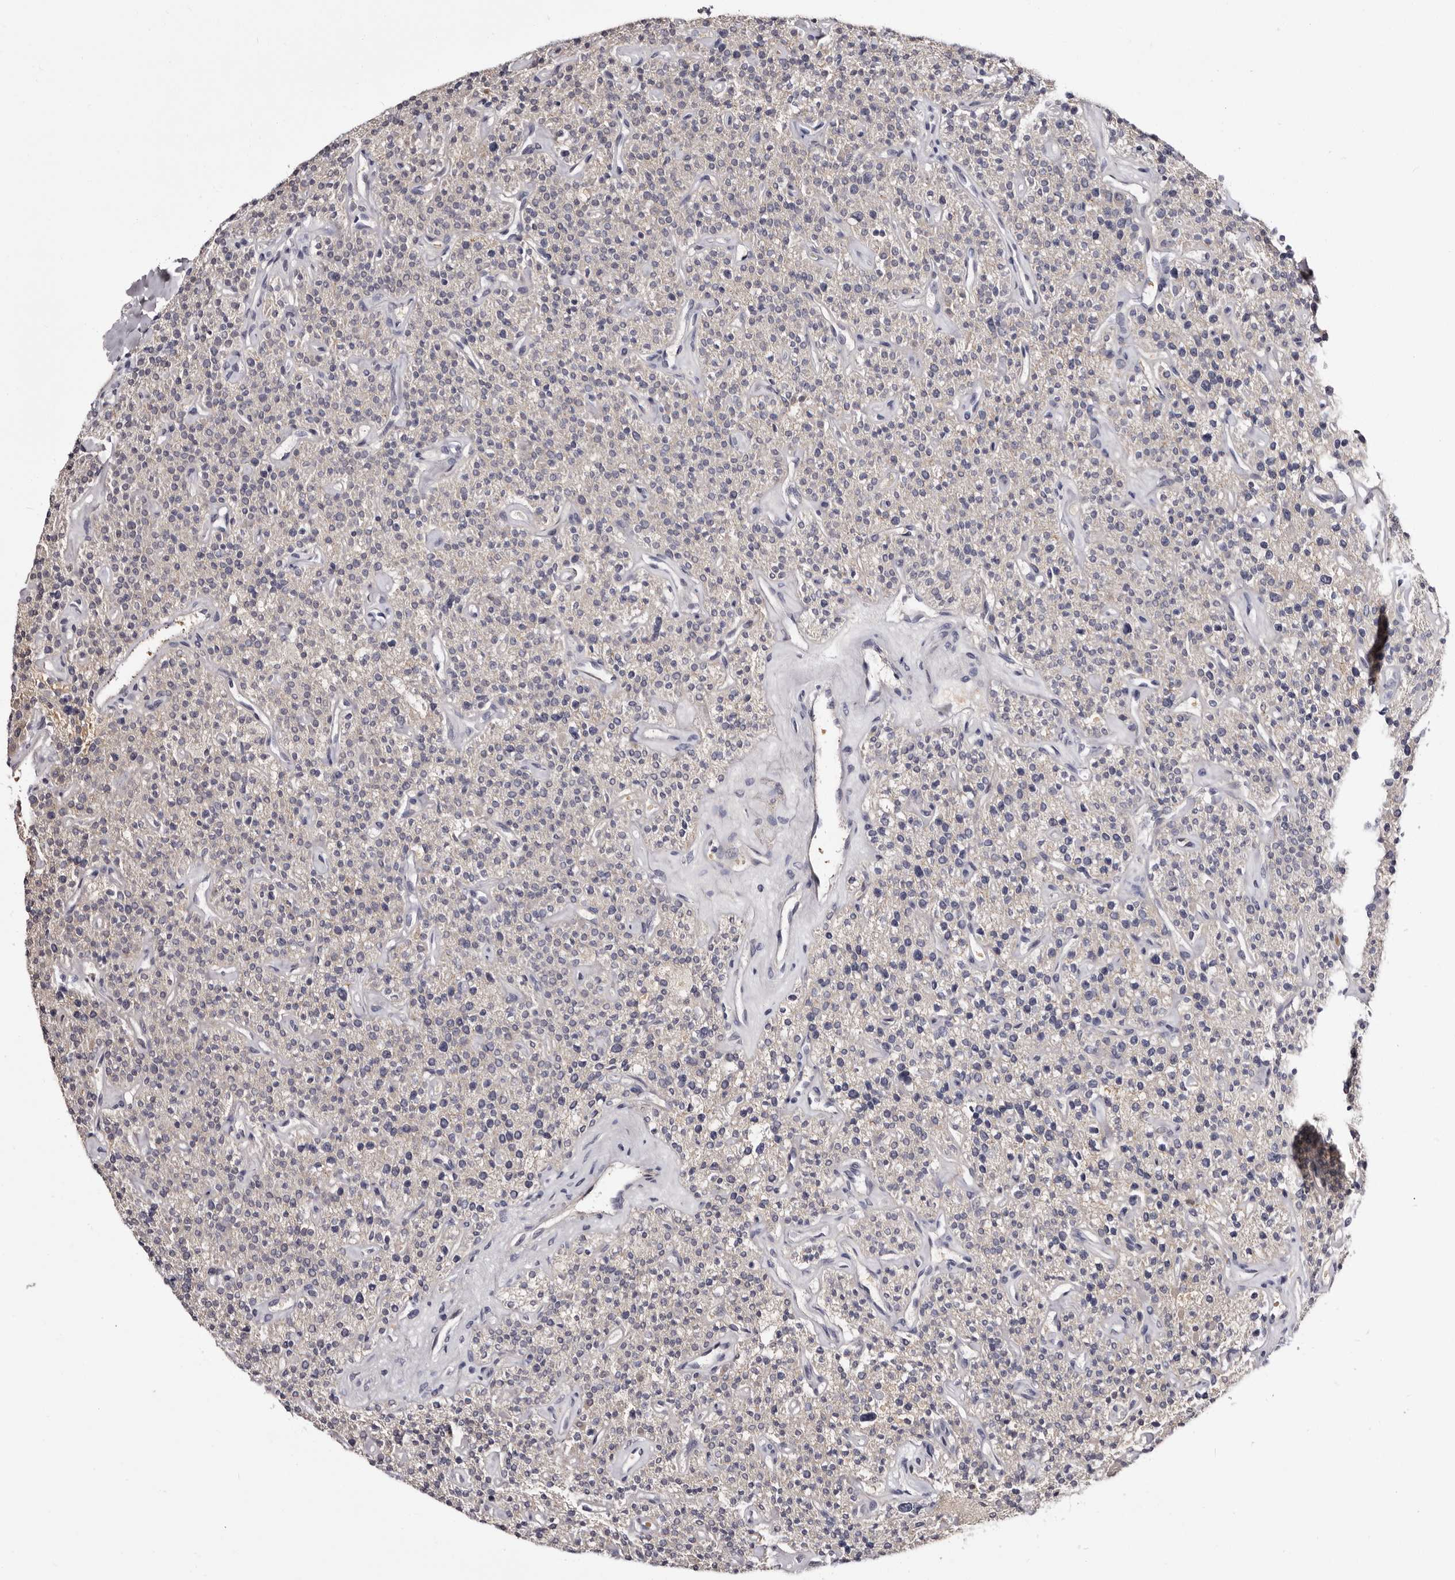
{"staining": {"intensity": "negative", "quantity": "none", "location": "none"}, "tissue": "parathyroid gland", "cell_type": "Glandular cells", "image_type": "normal", "snomed": [{"axis": "morphology", "description": "Normal tissue, NOS"}, {"axis": "topography", "description": "Parathyroid gland"}], "caption": "Immunohistochemistry (IHC) photomicrograph of normal human parathyroid gland stained for a protein (brown), which displays no expression in glandular cells.", "gene": "BPGM", "patient": {"sex": "male", "age": 46}}